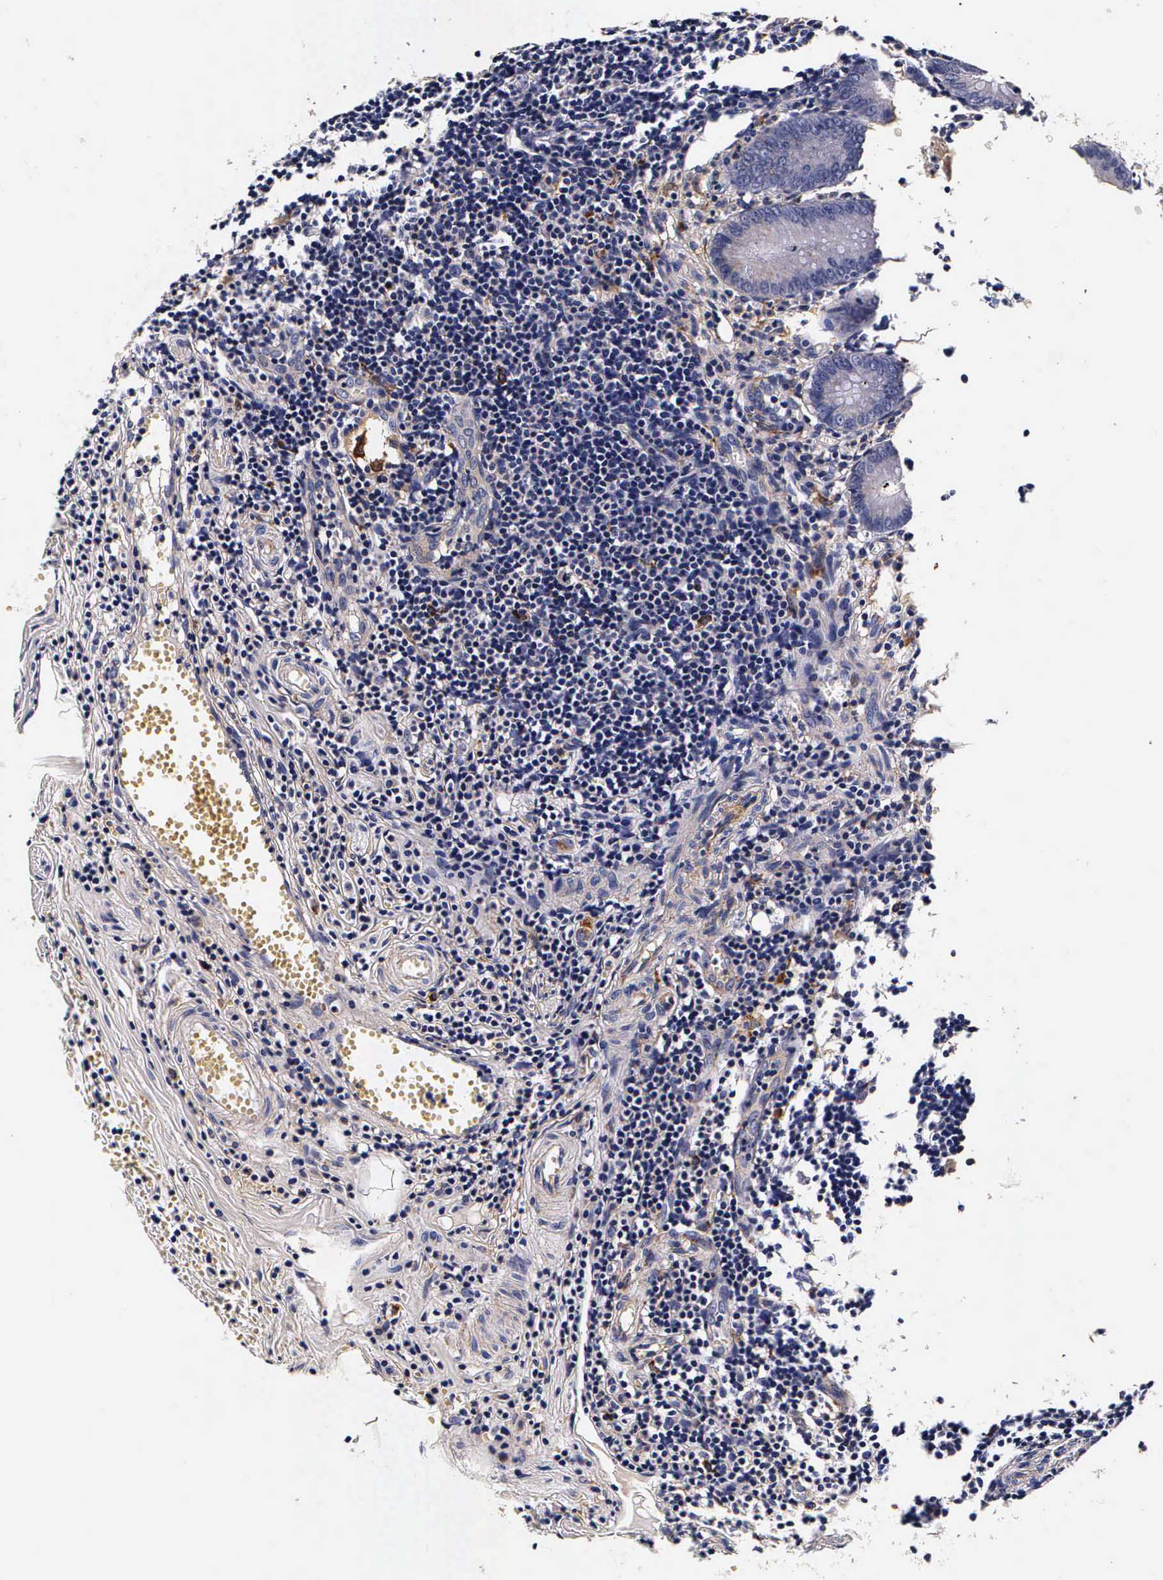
{"staining": {"intensity": "weak", "quantity": "<25%", "location": "cytoplasmic/membranous"}, "tissue": "appendix", "cell_type": "Glandular cells", "image_type": "normal", "snomed": [{"axis": "morphology", "description": "Normal tissue, NOS"}, {"axis": "topography", "description": "Appendix"}], "caption": "Image shows no protein expression in glandular cells of benign appendix. (IHC, brightfield microscopy, high magnification).", "gene": "CTSB", "patient": {"sex": "female", "age": 19}}